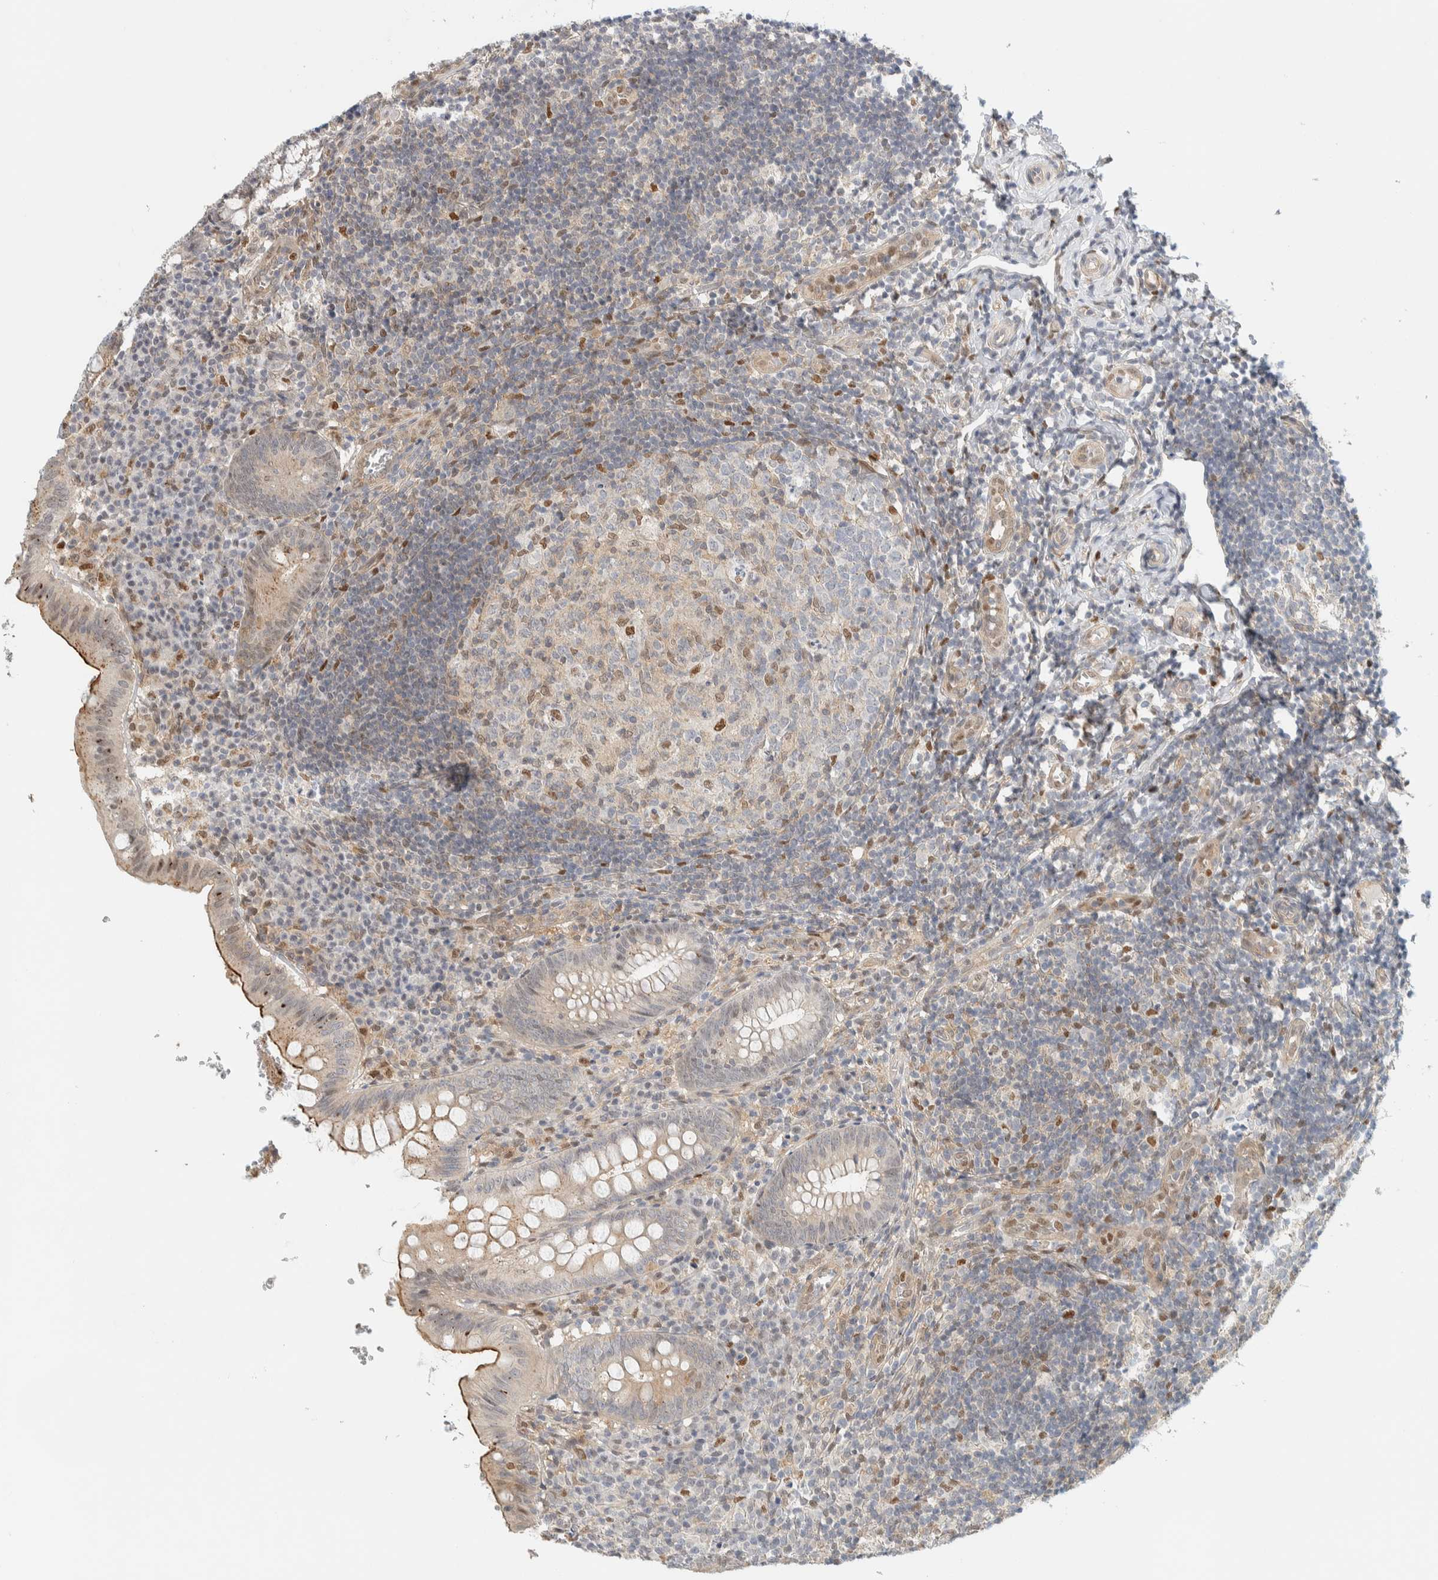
{"staining": {"intensity": "weak", "quantity": ">75%", "location": "cytoplasmic/membranous"}, "tissue": "appendix", "cell_type": "Glandular cells", "image_type": "normal", "snomed": [{"axis": "morphology", "description": "Normal tissue, NOS"}, {"axis": "topography", "description": "Appendix"}], "caption": "Normal appendix exhibits weak cytoplasmic/membranous positivity in approximately >75% of glandular cells.", "gene": "TFE3", "patient": {"sex": "male", "age": 8}}